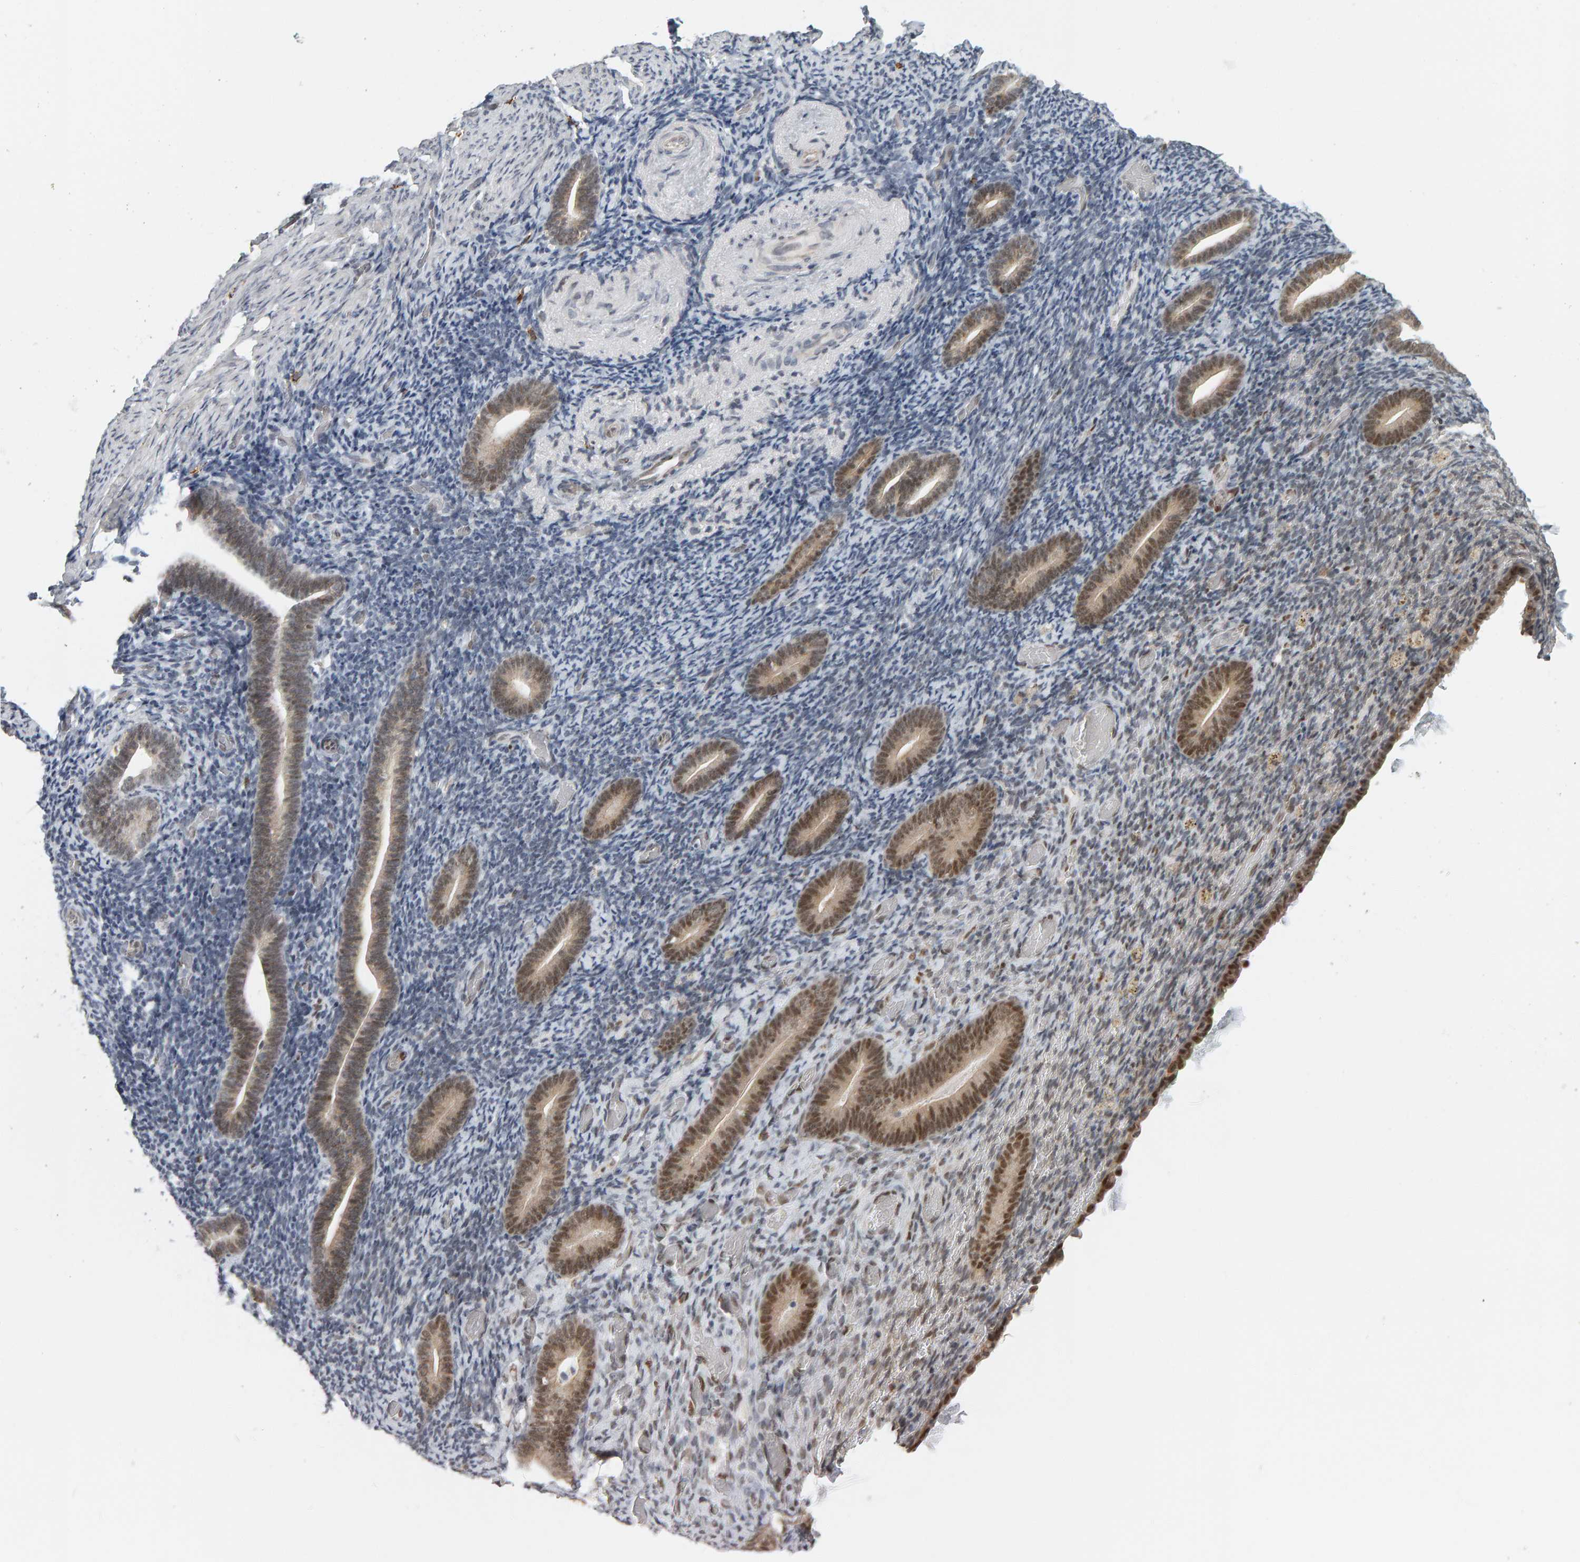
{"staining": {"intensity": "weak", "quantity": "<25%", "location": "nuclear"}, "tissue": "endometrium", "cell_type": "Cells in endometrial stroma", "image_type": "normal", "snomed": [{"axis": "morphology", "description": "Normal tissue, NOS"}, {"axis": "topography", "description": "Endometrium"}], "caption": "A photomicrograph of endometrium stained for a protein exhibits no brown staining in cells in endometrial stroma.", "gene": "ATF7IP", "patient": {"sex": "female", "age": 51}}